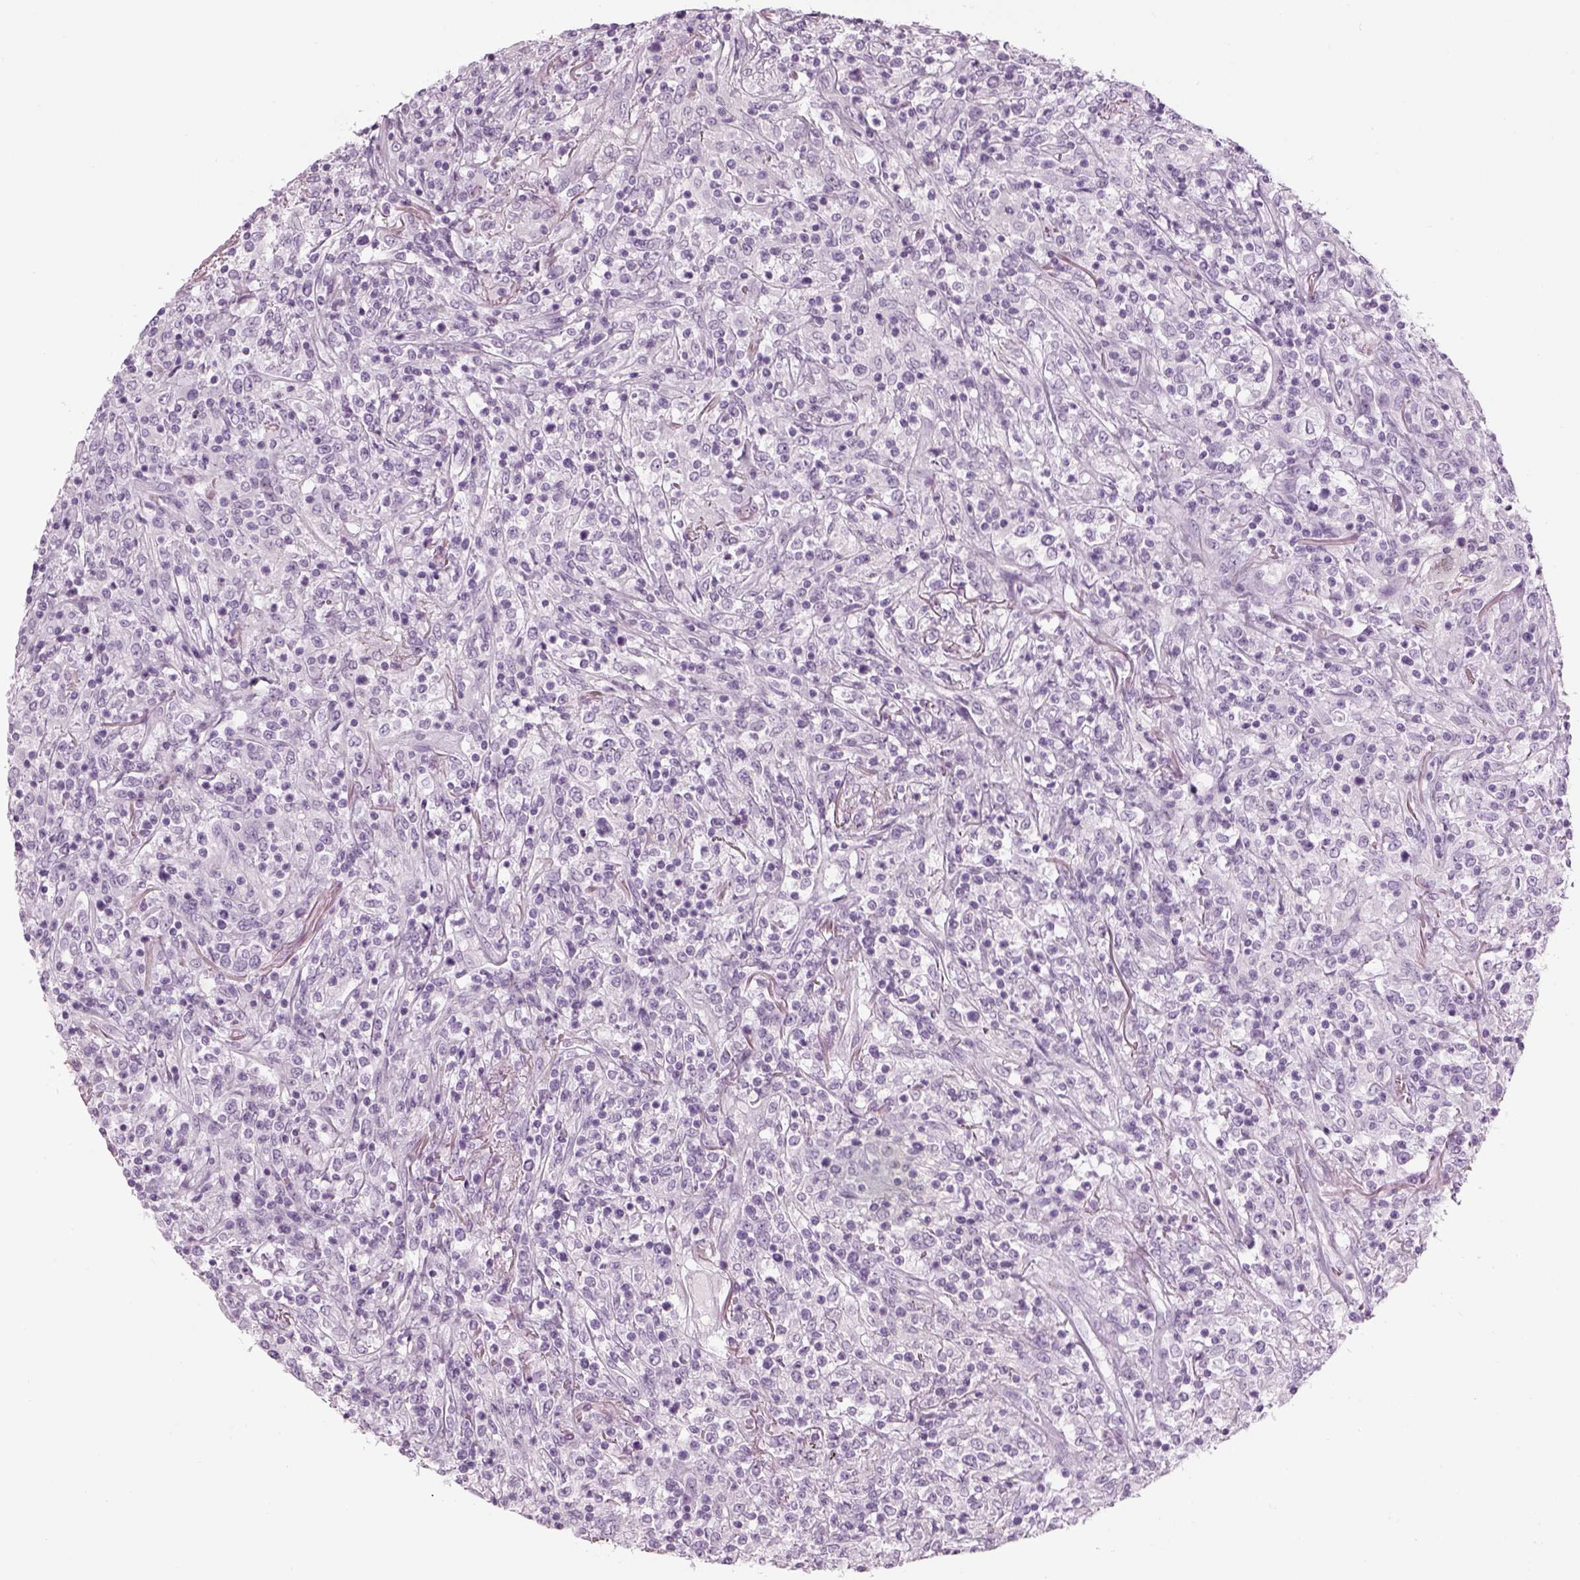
{"staining": {"intensity": "negative", "quantity": "none", "location": "none"}, "tissue": "lymphoma", "cell_type": "Tumor cells", "image_type": "cancer", "snomed": [{"axis": "morphology", "description": "Malignant lymphoma, non-Hodgkin's type, High grade"}, {"axis": "topography", "description": "Lung"}], "caption": "There is no significant staining in tumor cells of malignant lymphoma, non-Hodgkin's type (high-grade).", "gene": "SAG", "patient": {"sex": "male", "age": 79}}